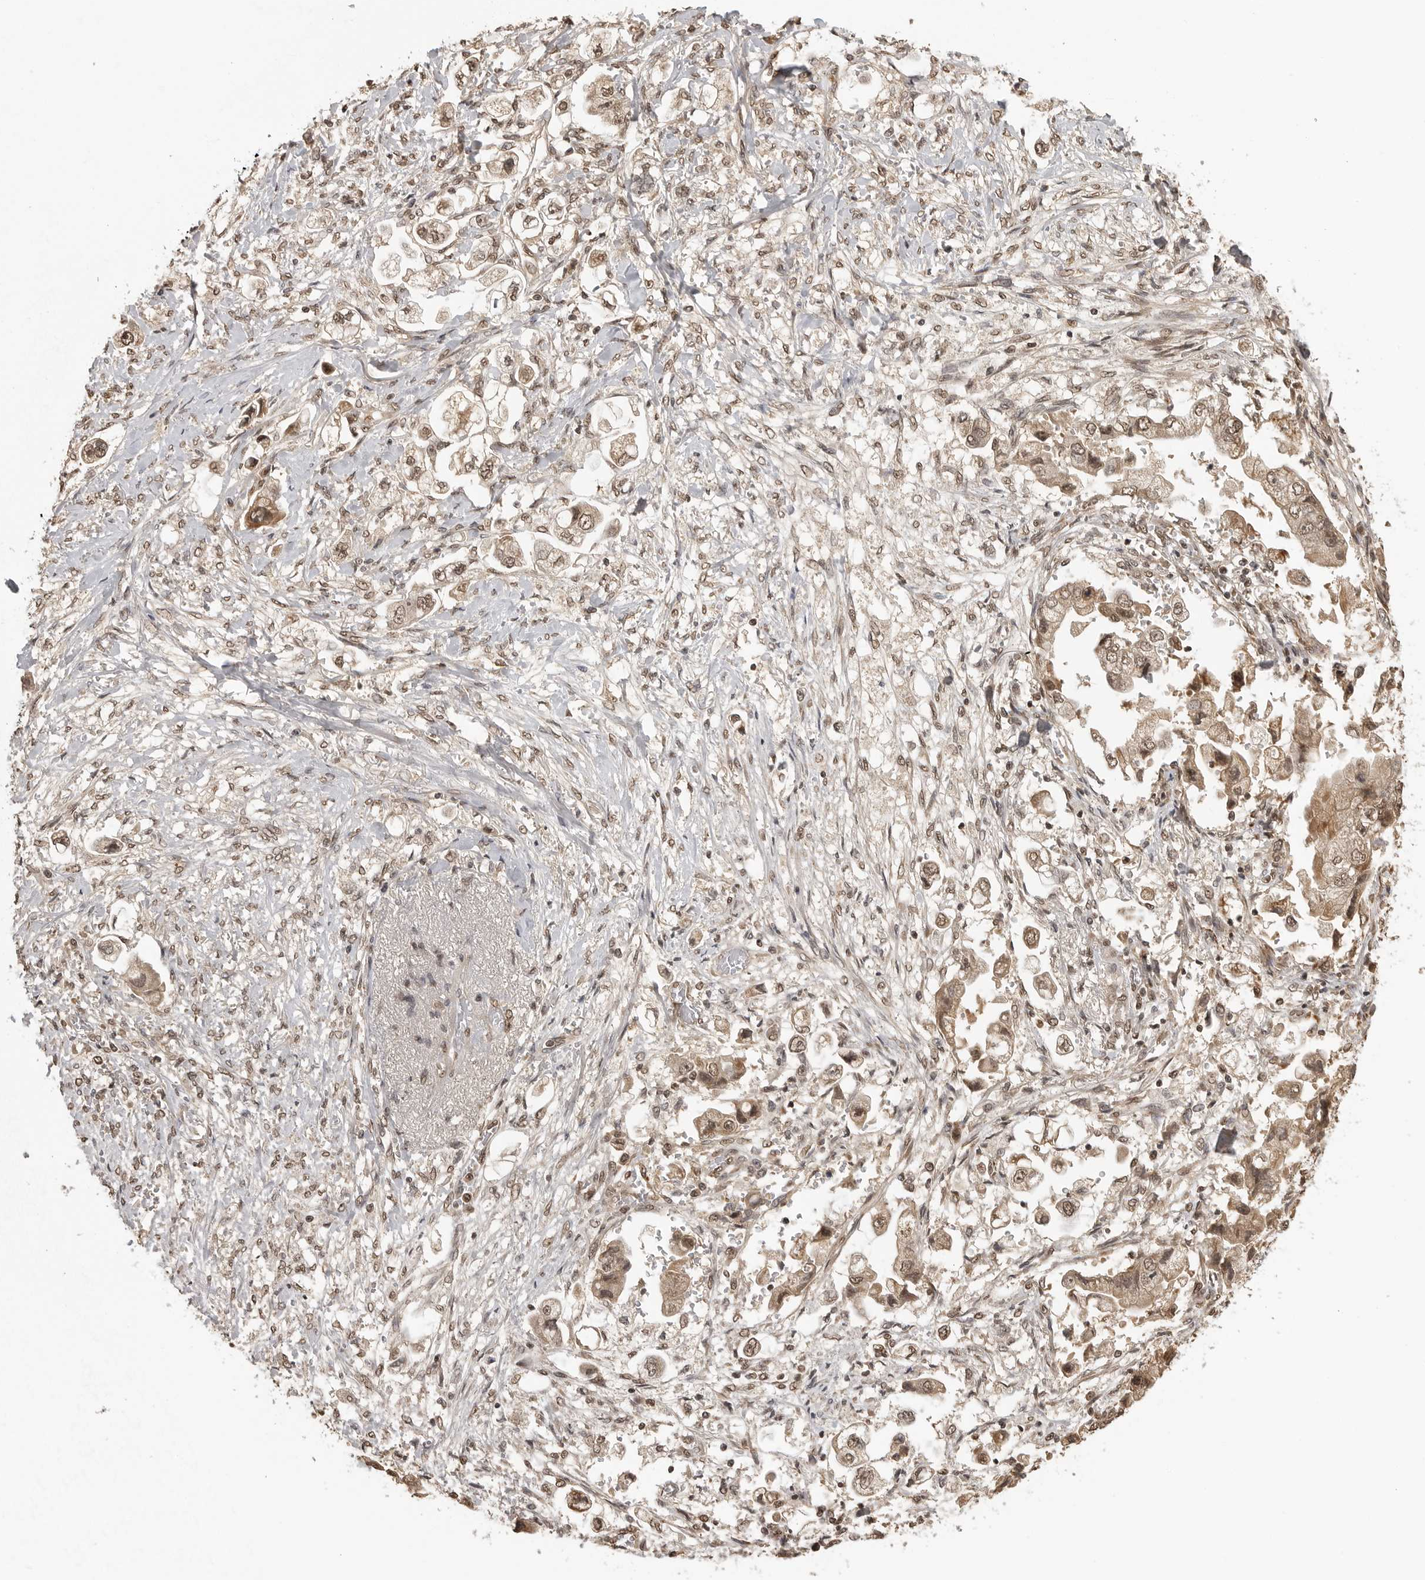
{"staining": {"intensity": "weak", "quantity": ">75%", "location": "cytoplasmic/membranous,nuclear"}, "tissue": "stomach cancer", "cell_type": "Tumor cells", "image_type": "cancer", "snomed": [{"axis": "morphology", "description": "Adenocarcinoma, NOS"}, {"axis": "topography", "description": "Stomach"}], "caption": "This is an image of immunohistochemistry staining of stomach cancer (adenocarcinoma), which shows weak staining in the cytoplasmic/membranous and nuclear of tumor cells.", "gene": "CLOCK", "patient": {"sex": "male", "age": 62}}